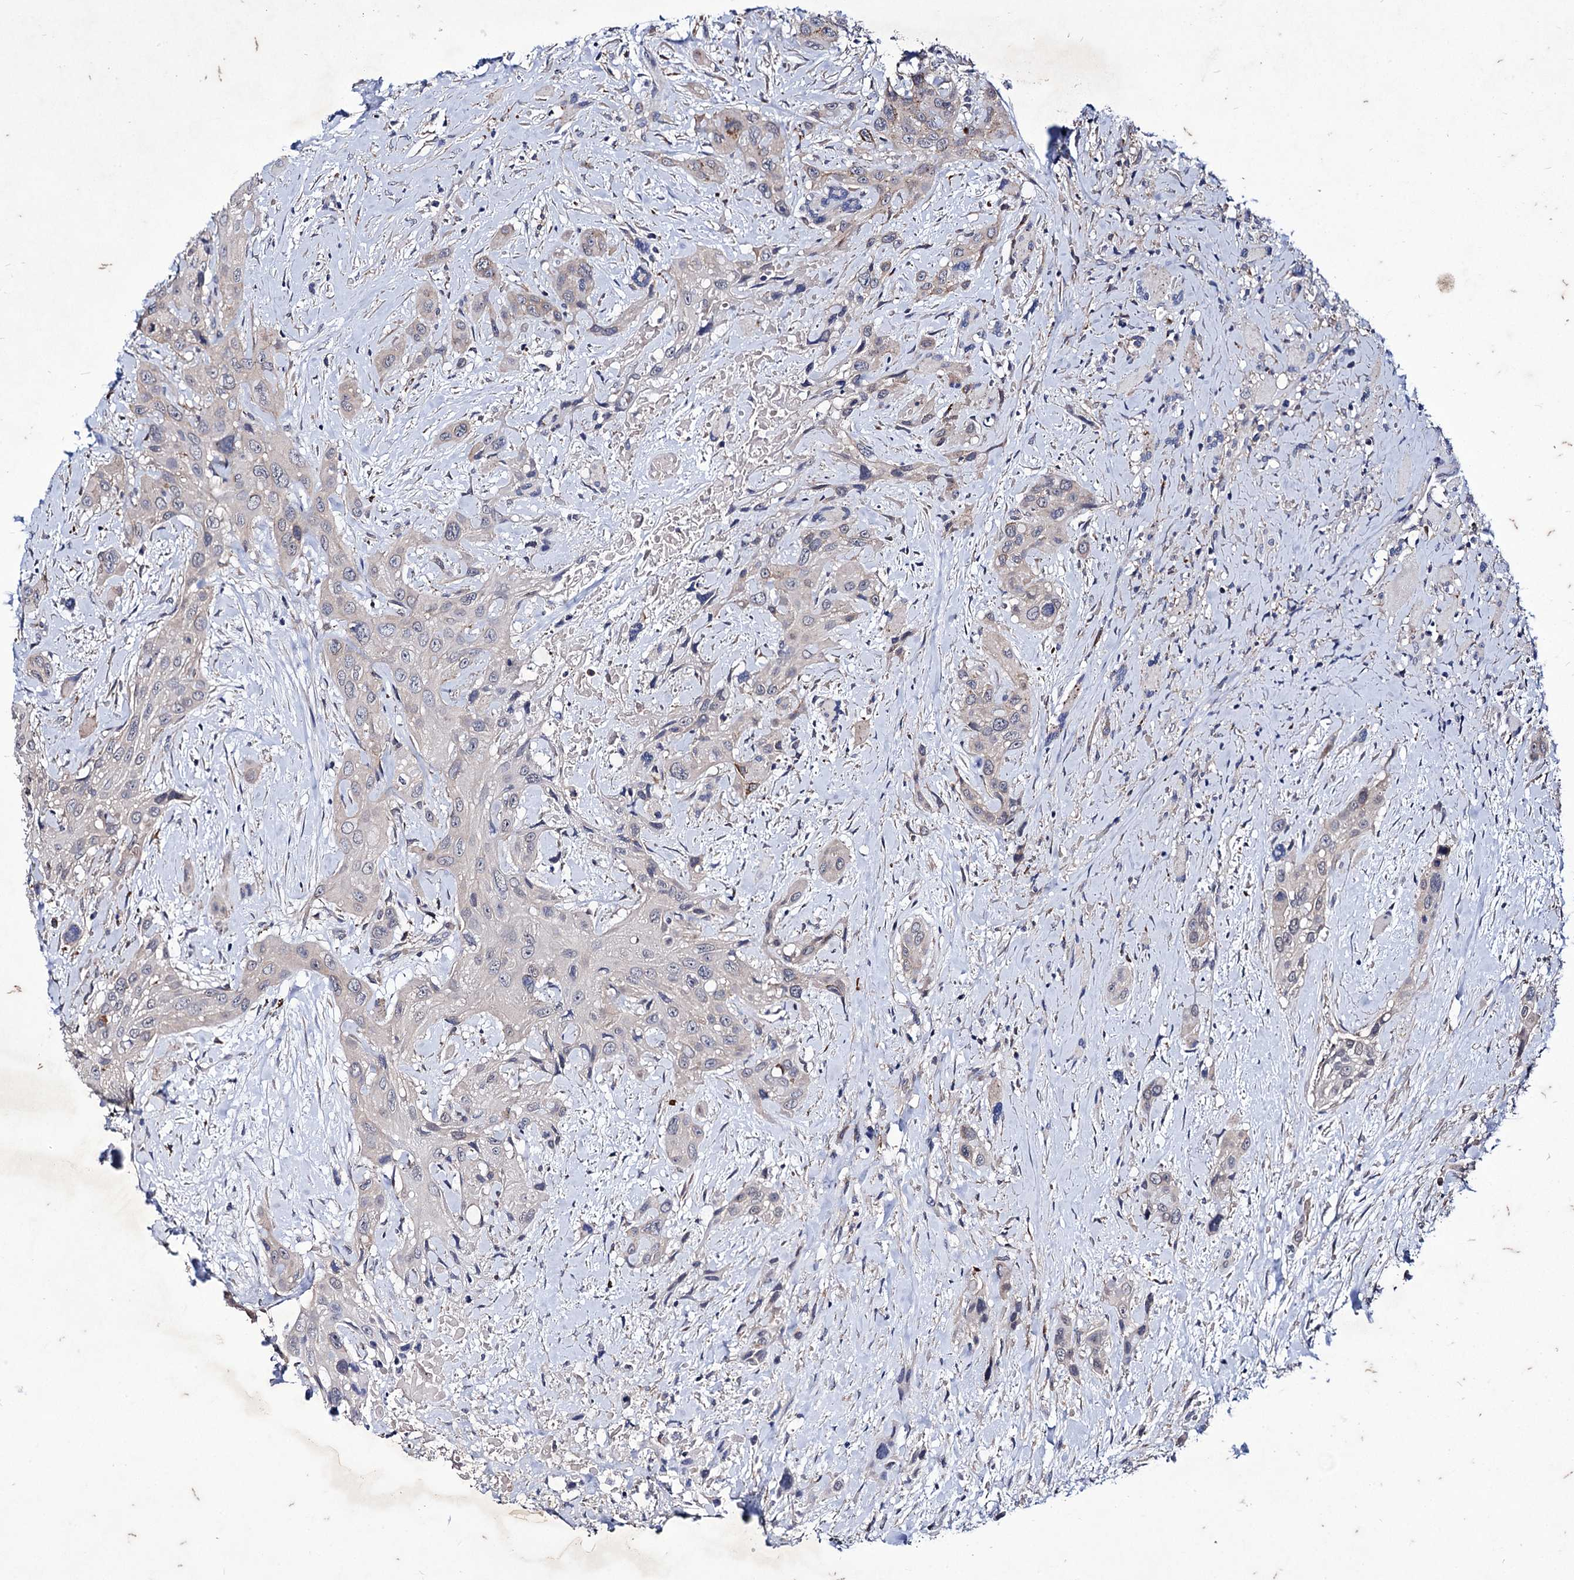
{"staining": {"intensity": "weak", "quantity": "<25%", "location": "cytoplasmic/membranous"}, "tissue": "head and neck cancer", "cell_type": "Tumor cells", "image_type": "cancer", "snomed": [{"axis": "morphology", "description": "Squamous cell carcinoma, NOS"}, {"axis": "topography", "description": "Head-Neck"}], "caption": "This is a photomicrograph of immunohistochemistry (IHC) staining of head and neck cancer, which shows no staining in tumor cells.", "gene": "AXL", "patient": {"sex": "male", "age": 81}}